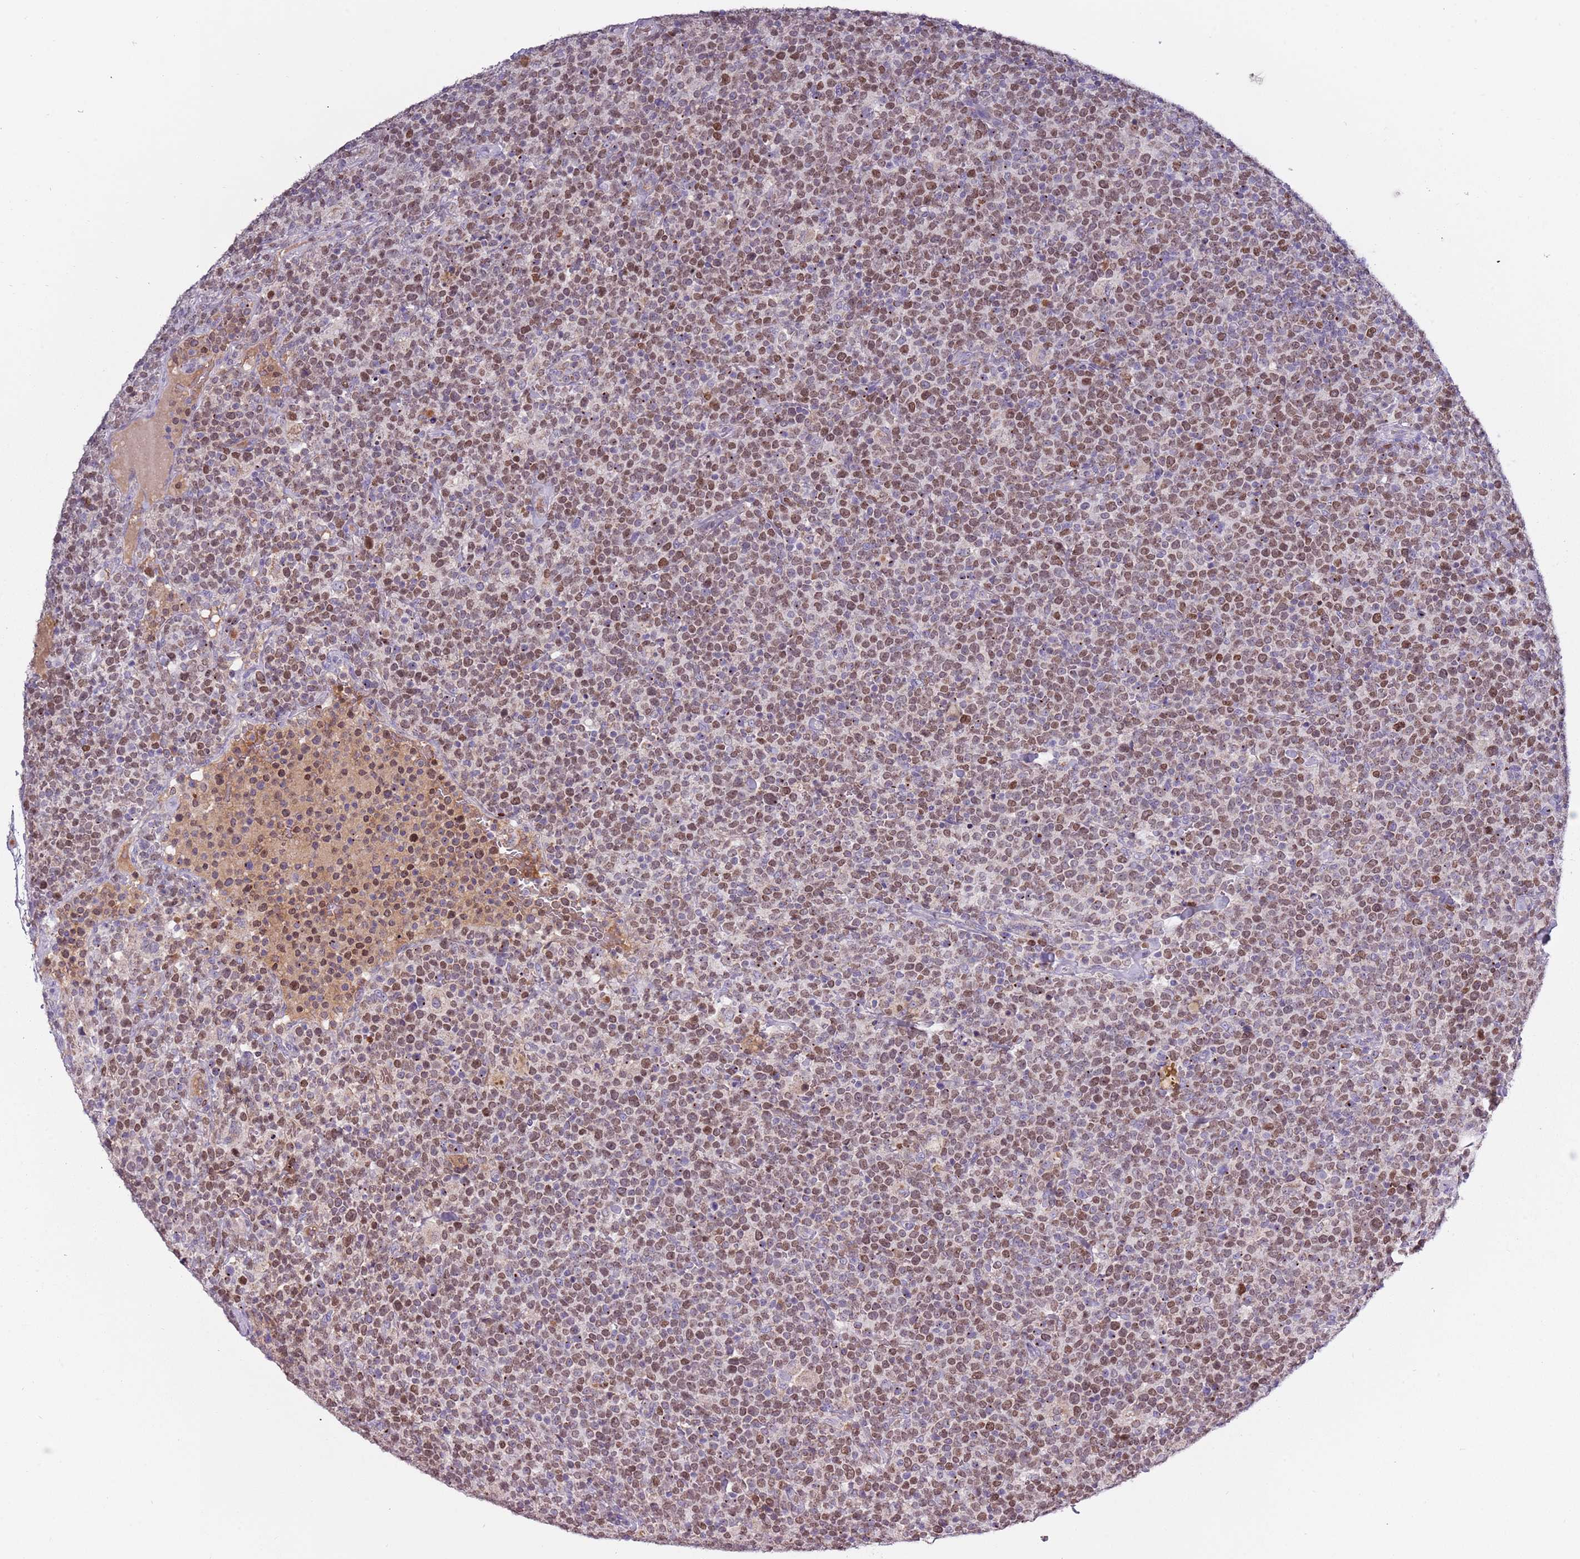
{"staining": {"intensity": "moderate", "quantity": ">75%", "location": "nuclear"}, "tissue": "lymphoma", "cell_type": "Tumor cells", "image_type": "cancer", "snomed": [{"axis": "morphology", "description": "Malignant lymphoma, non-Hodgkin's type, High grade"}, {"axis": "topography", "description": "Lymph node"}], "caption": "Immunohistochemical staining of human malignant lymphoma, non-Hodgkin's type (high-grade) exhibits medium levels of moderate nuclear protein staining in approximately >75% of tumor cells.", "gene": "SYS1", "patient": {"sex": "male", "age": 61}}